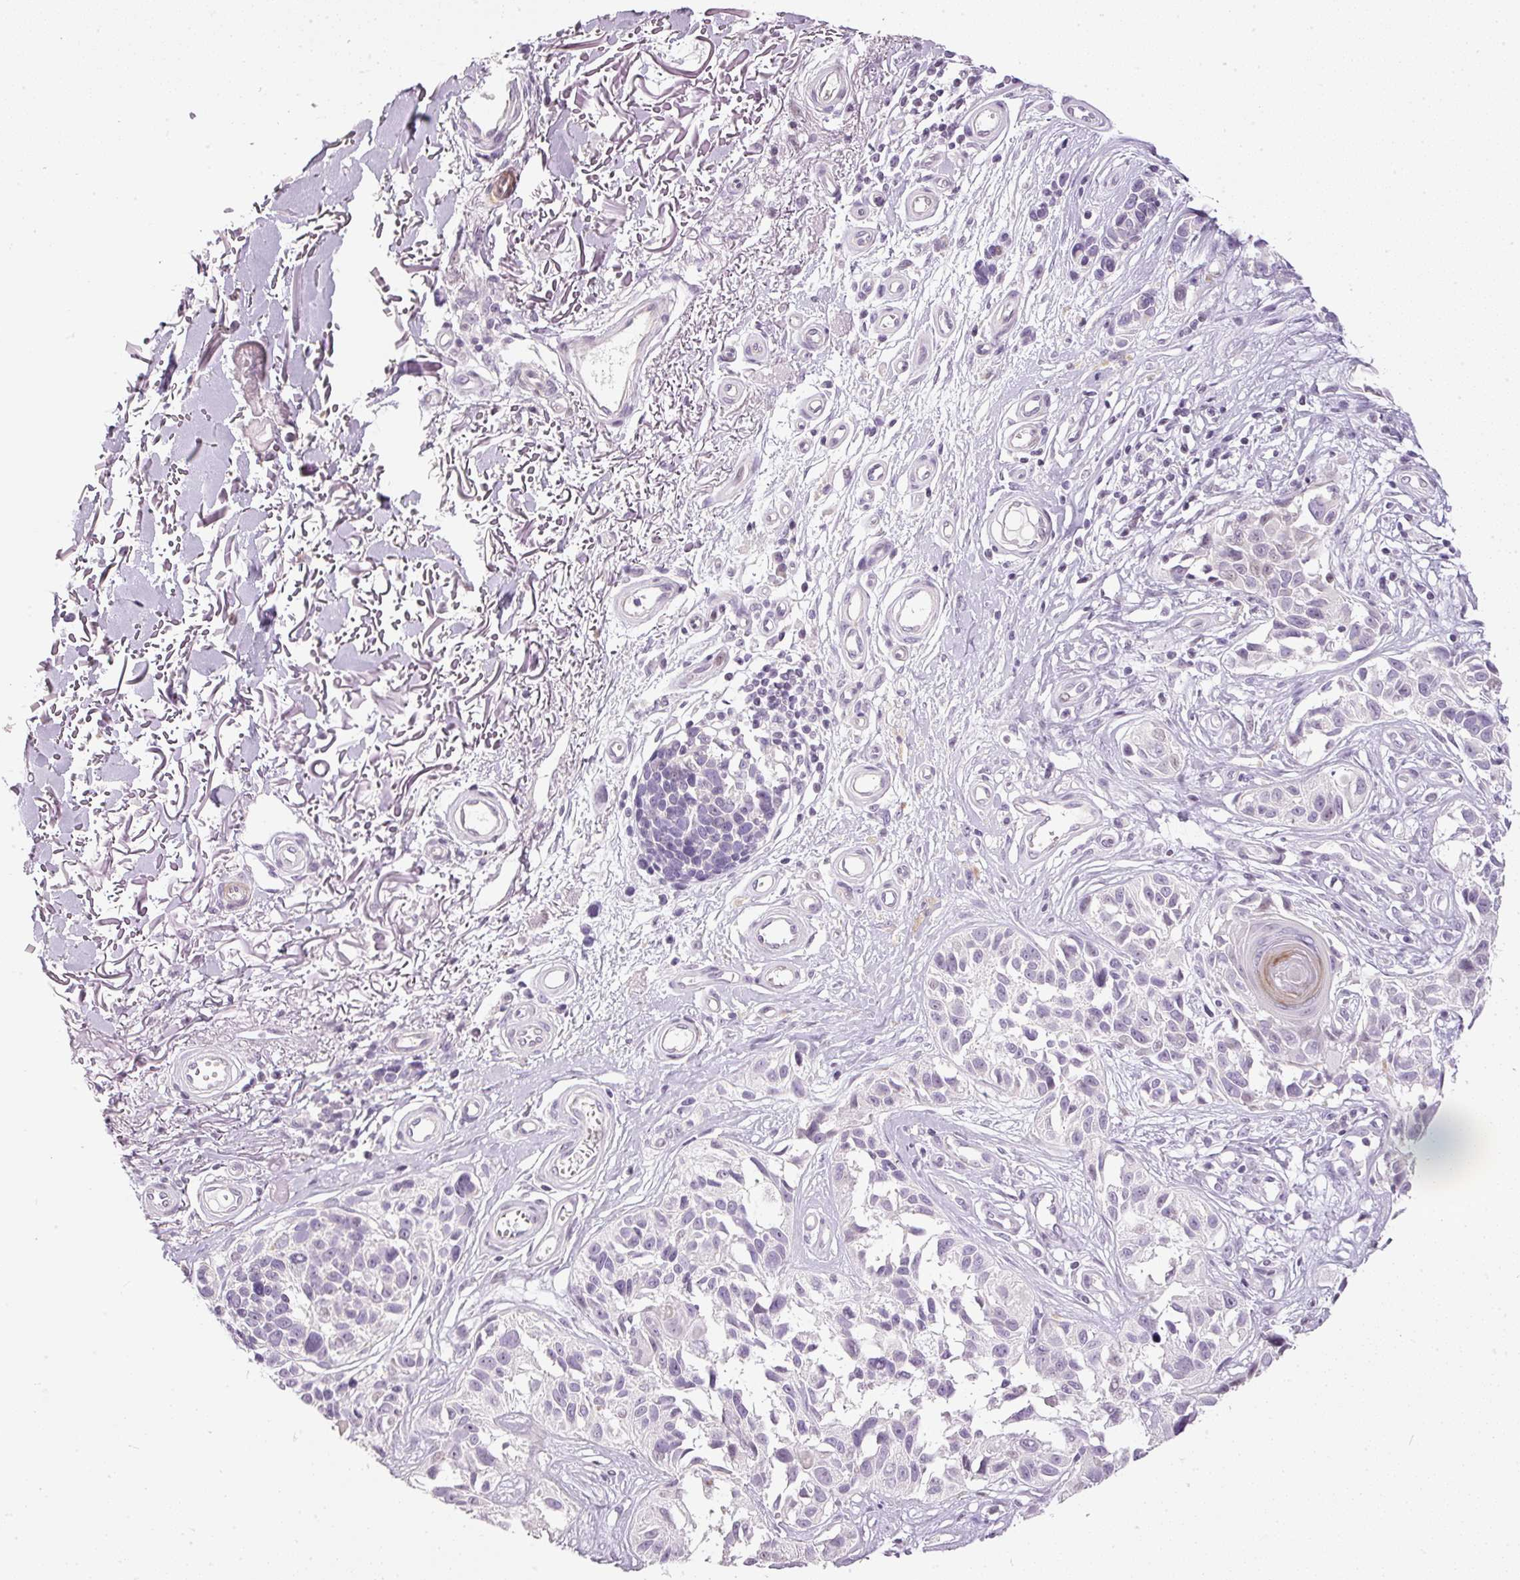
{"staining": {"intensity": "negative", "quantity": "none", "location": "none"}, "tissue": "melanoma", "cell_type": "Tumor cells", "image_type": "cancer", "snomed": [{"axis": "morphology", "description": "Malignant melanoma, NOS"}, {"axis": "topography", "description": "Skin"}], "caption": "This histopathology image is of malignant melanoma stained with immunohistochemistry (IHC) to label a protein in brown with the nuclei are counter-stained blue. There is no staining in tumor cells.", "gene": "NRDE2", "patient": {"sex": "male", "age": 73}}